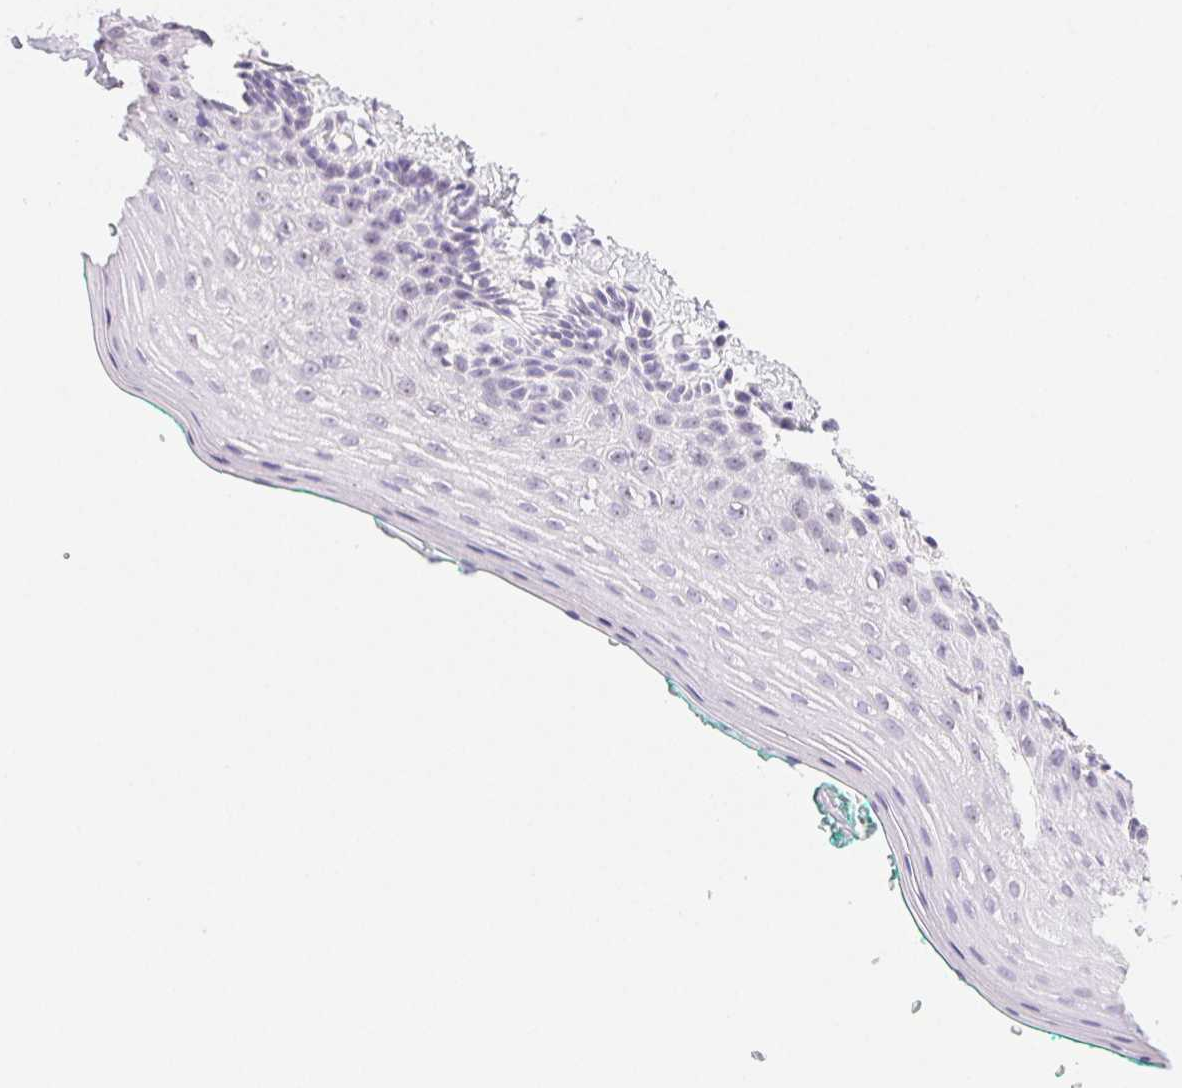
{"staining": {"intensity": "weak", "quantity": "25%-75%", "location": "nuclear"}, "tissue": "vagina", "cell_type": "Squamous epithelial cells", "image_type": "normal", "snomed": [{"axis": "morphology", "description": "Normal tissue, NOS"}, {"axis": "topography", "description": "Vagina"}], "caption": "DAB immunohistochemical staining of normal human vagina displays weak nuclear protein staining in approximately 25%-75% of squamous epithelial cells.", "gene": "ST8SIA3", "patient": {"sex": "female", "age": 42}}